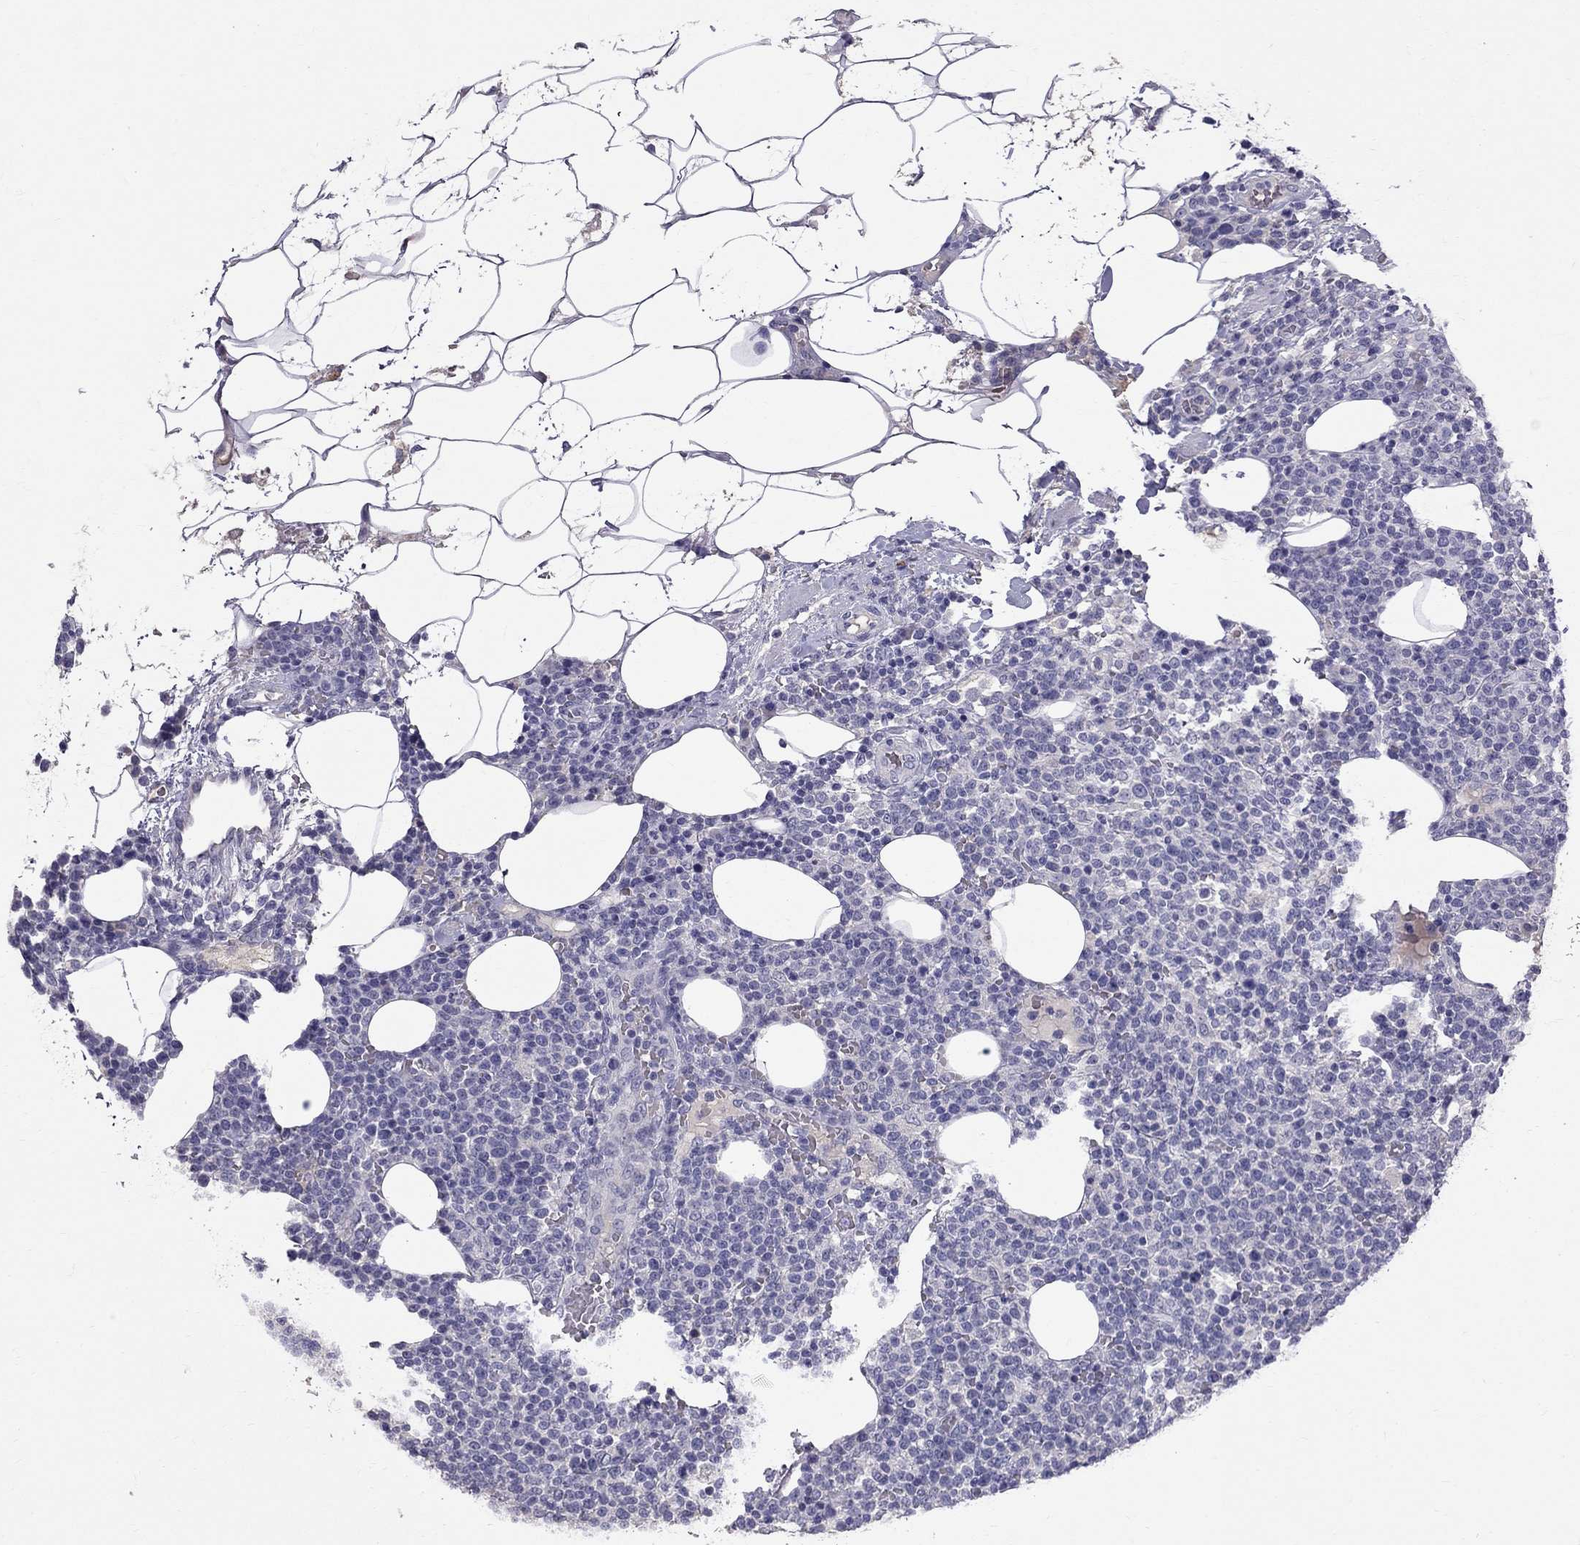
{"staining": {"intensity": "negative", "quantity": "none", "location": "none"}, "tissue": "lymphoma", "cell_type": "Tumor cells", "image_type": "cancer", "snomed": [{"axis": "morphology", "description": "Malignant lymphoma, non-Hodgkin's type, High grade"}, {"axis": "topography", "description": "Lymph node"}], "caption": "IHC micrograph of neoplastic tissue: malignant lymphoma, non-Hodgkin's type (high-grade) stained with DAB (3,3'-diaminobenzidine) demonstrates no significant protein expression in tumor cells.", "gene": "CFAP91", "patient": {"sex": "male", "age": 61}}